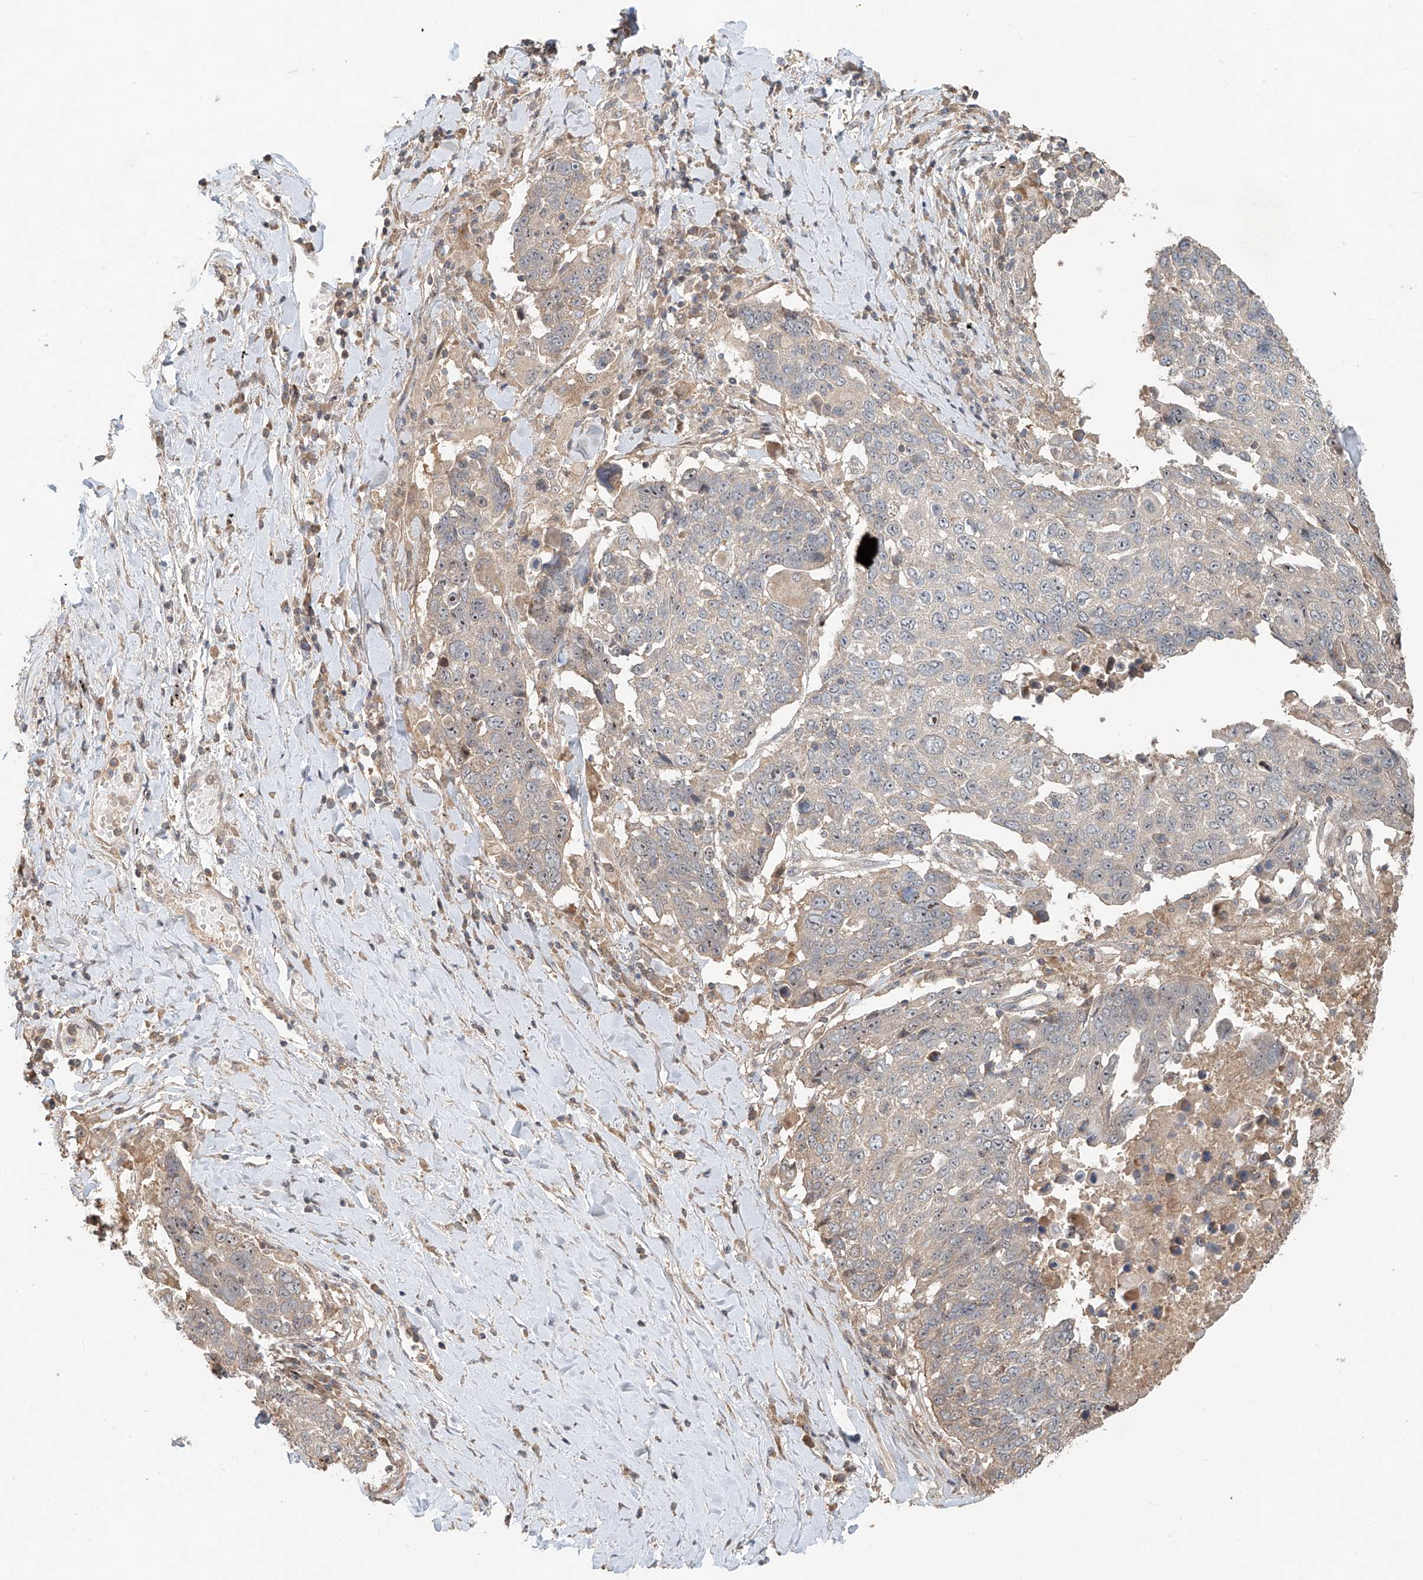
{"staining": {"intensity": "negative", "quantity": "none", "location": "none"}, "tissue": "lung cancer", "cell_type": "Tumor cells", "image_type": "cancer", "snomed": [{"axis": "morphology", "description": "Squamous cell carcinoma, NOS"}, {"axis": "topography", "description": "Lung"}], "caption": "This is an immunohistochemistry (IHC) photomicrograph of human squamous cell carcinoma (lung). There is no positivity in tumor cells.", "gene": "TMEM61", "patient": {"sex": "male", "age": 66}}